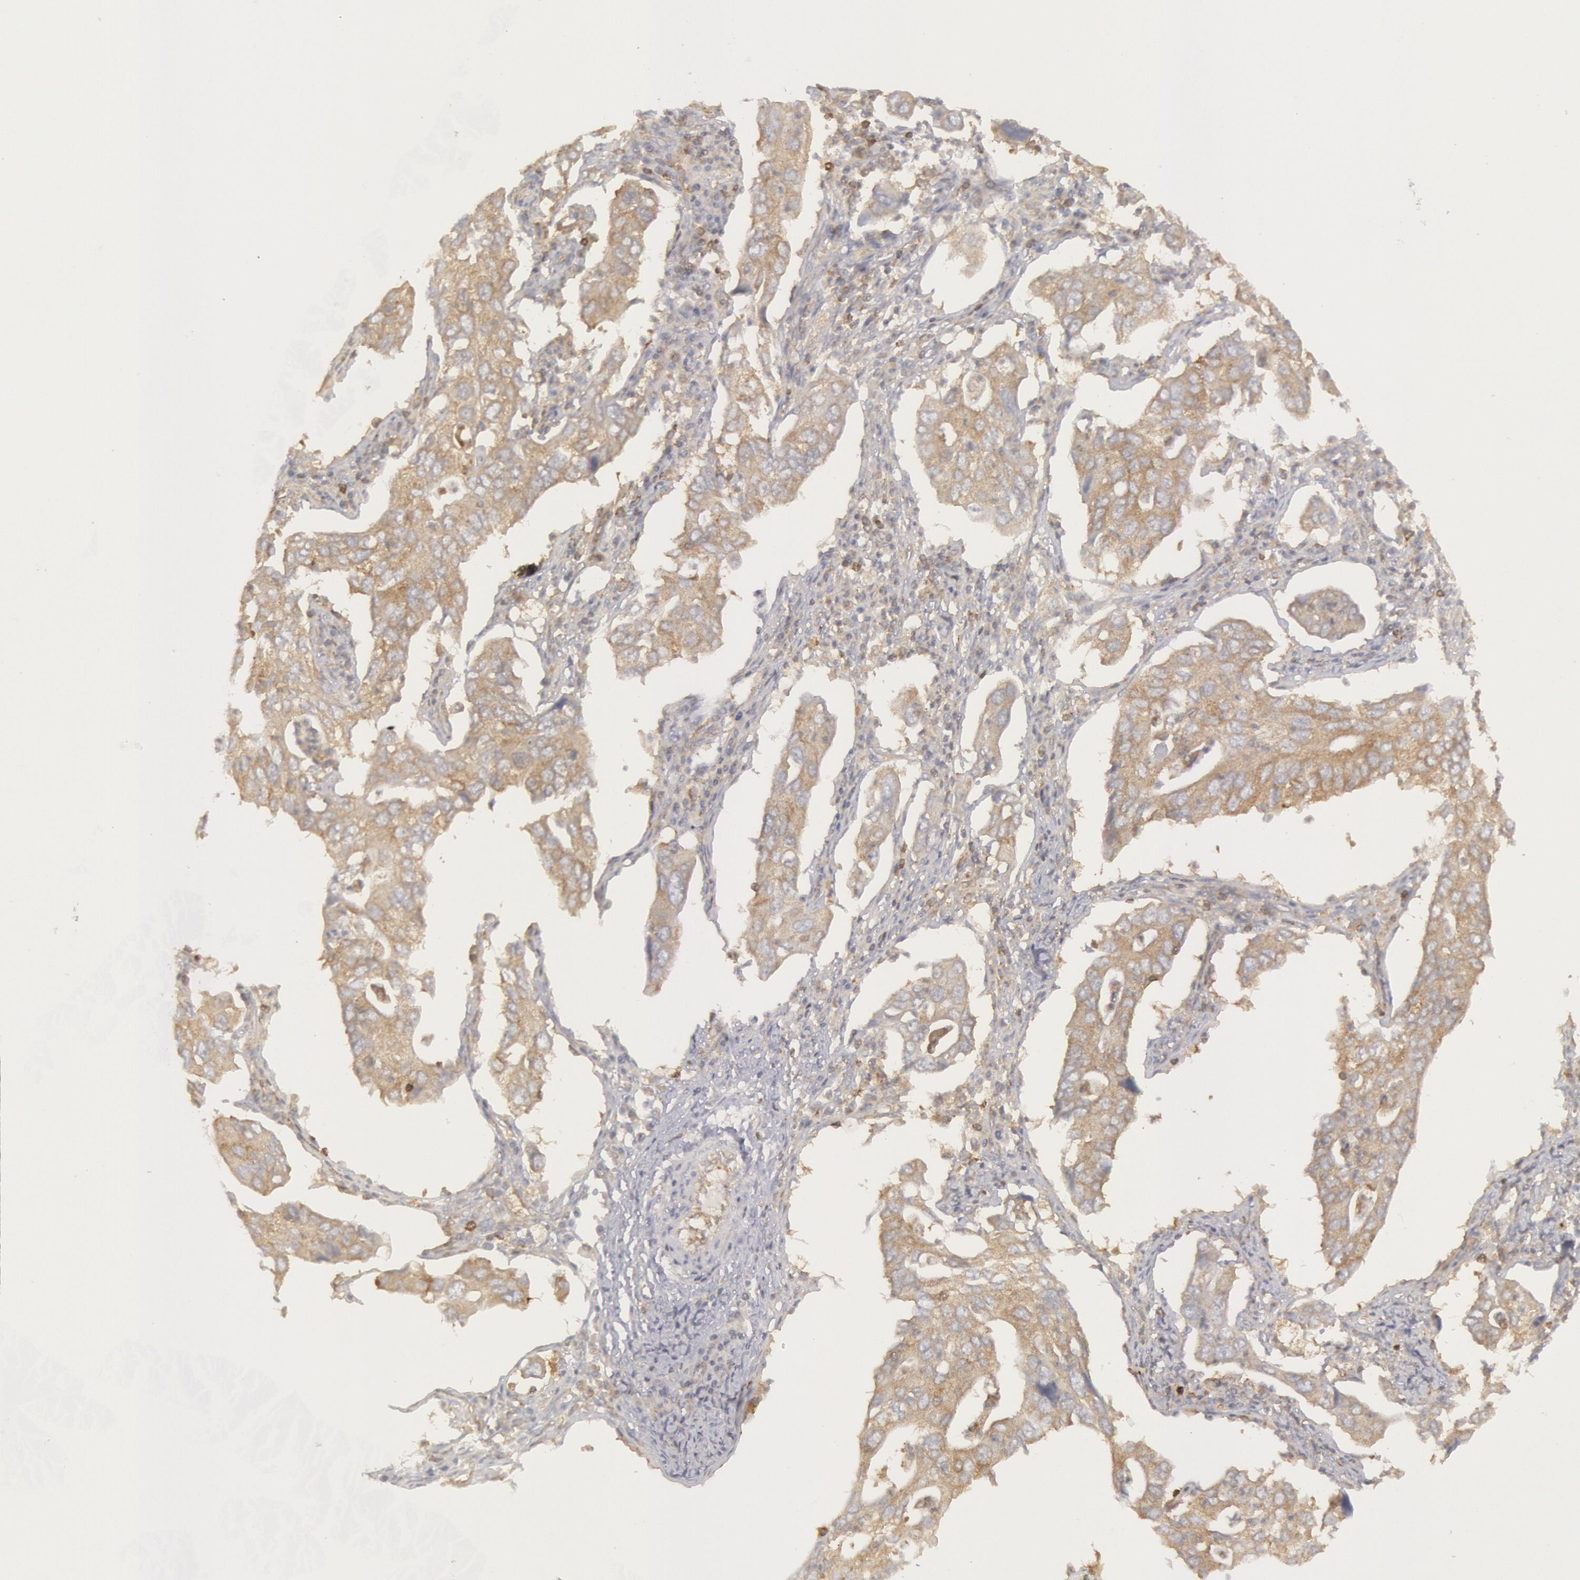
{"staining": {"intensity": "weak", "quantity": "25%-75%", "location": "cytoplasmic/membranous"}, "tissue": "lung cancer", "cell_type": "Tumor cells", "image_type": "cancer", "snomed": [{"axis": "morphology", "description": "Adenocarcinoma, NOS"}, {"axis": "topography", "description": "Lung"}], "caption": "A brown stain highlights weak cytoplasmic/membranous staining of a protein in human lung cancer tumor cells. (Brightfield microscopy of DAB IHC at high magnification).", "gene": "IKBKB", "patient": {"sex": "male", "age": 48}}